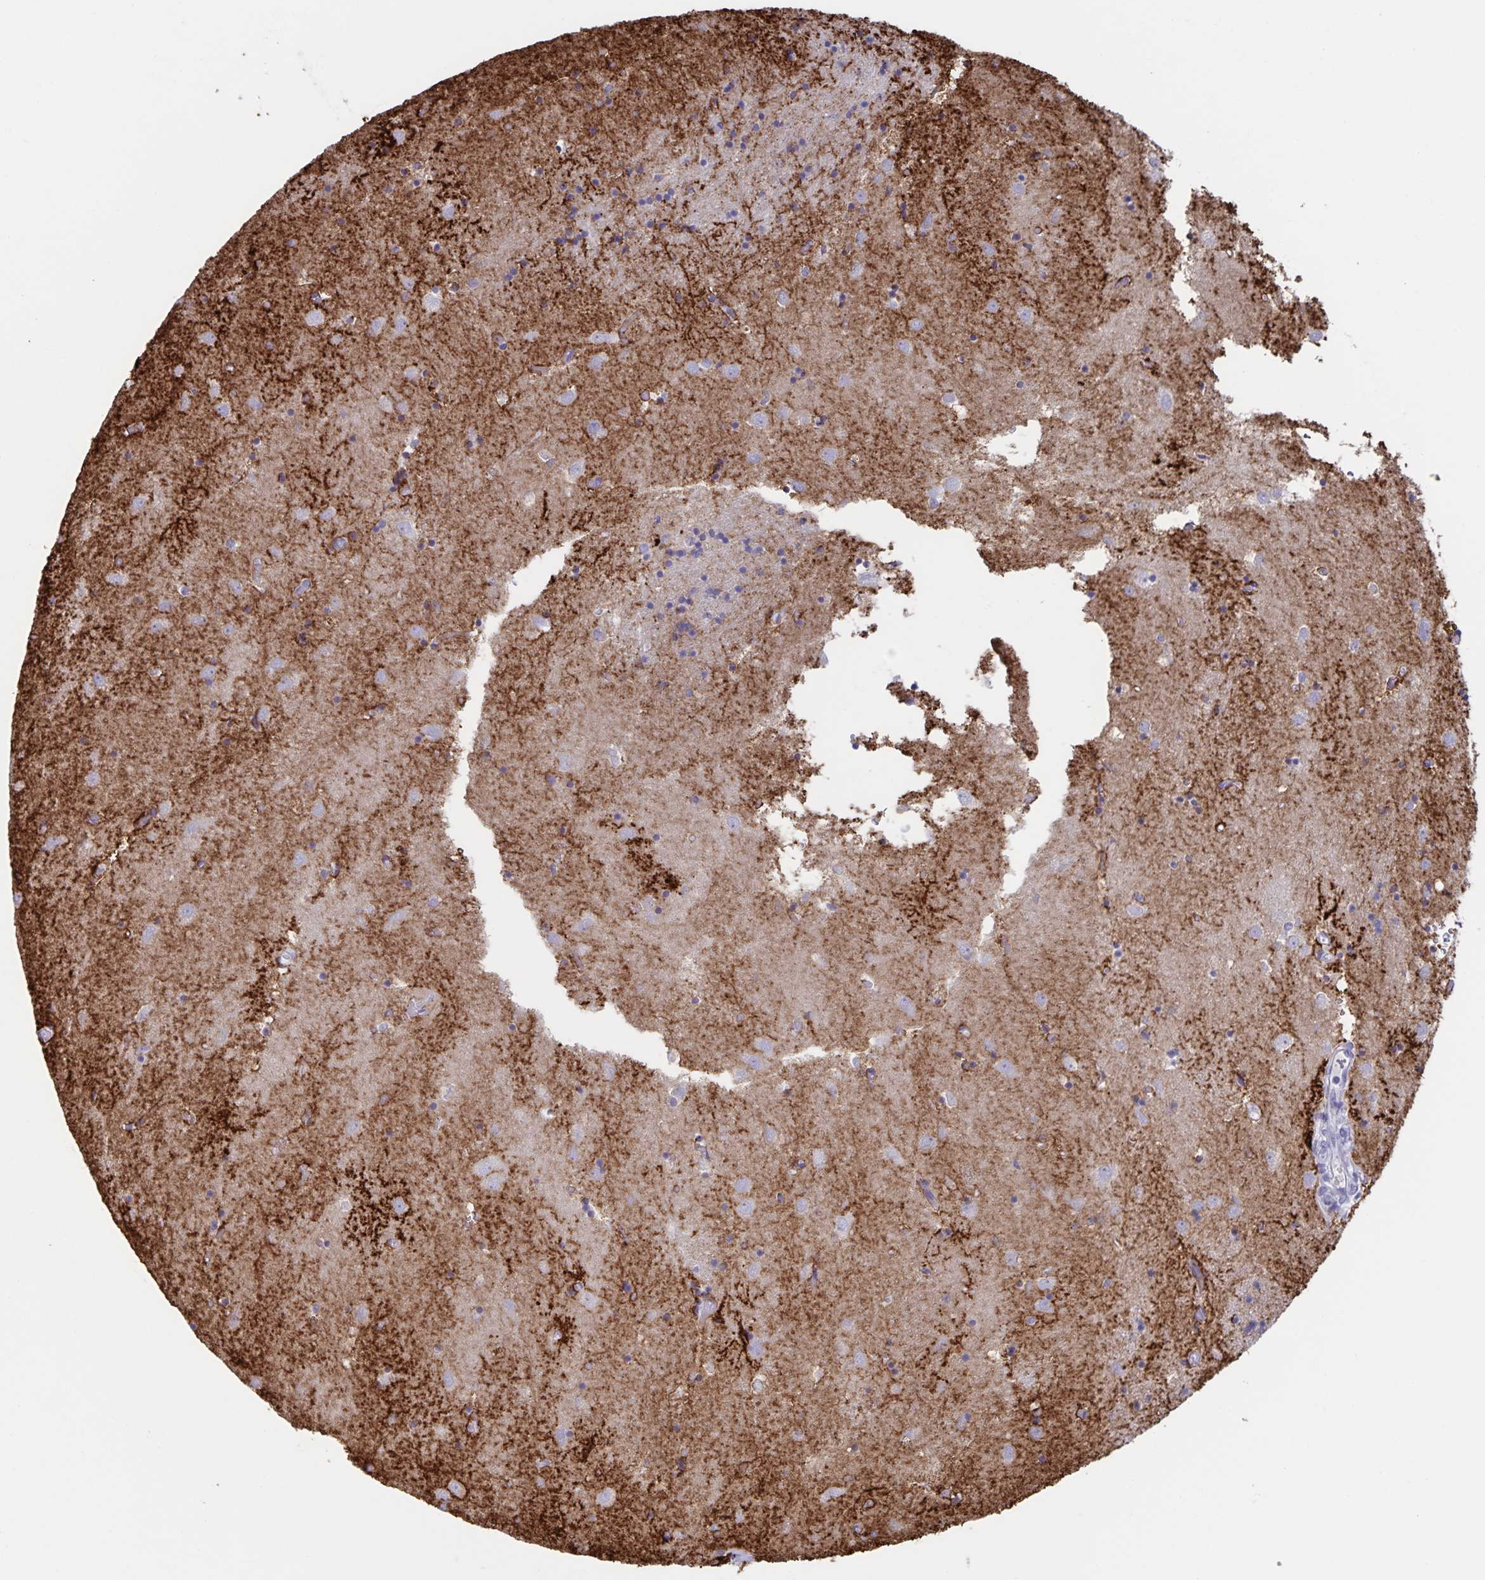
{"staining": {"intensity": "strong", "quantity": "<25%", "location": "cytoplasmic/membranous"}, "tissue": "caudate", "cell_type": "Glial cells", "image_type": "normal", "snomed": [{"axis": "morphology", "description": "Normal tissue, NOS"}, {"axis": "topography", "description": "Lateral ventricle wall"}], "caption": "This image demonstrates immunohistochemistry staining of normal caudate, with medium strong cytoplasmic/membranous staining in approximately <25% of glial cells.", "gene": "AQP4", "patient": {"sex": "male", "age": 70}}